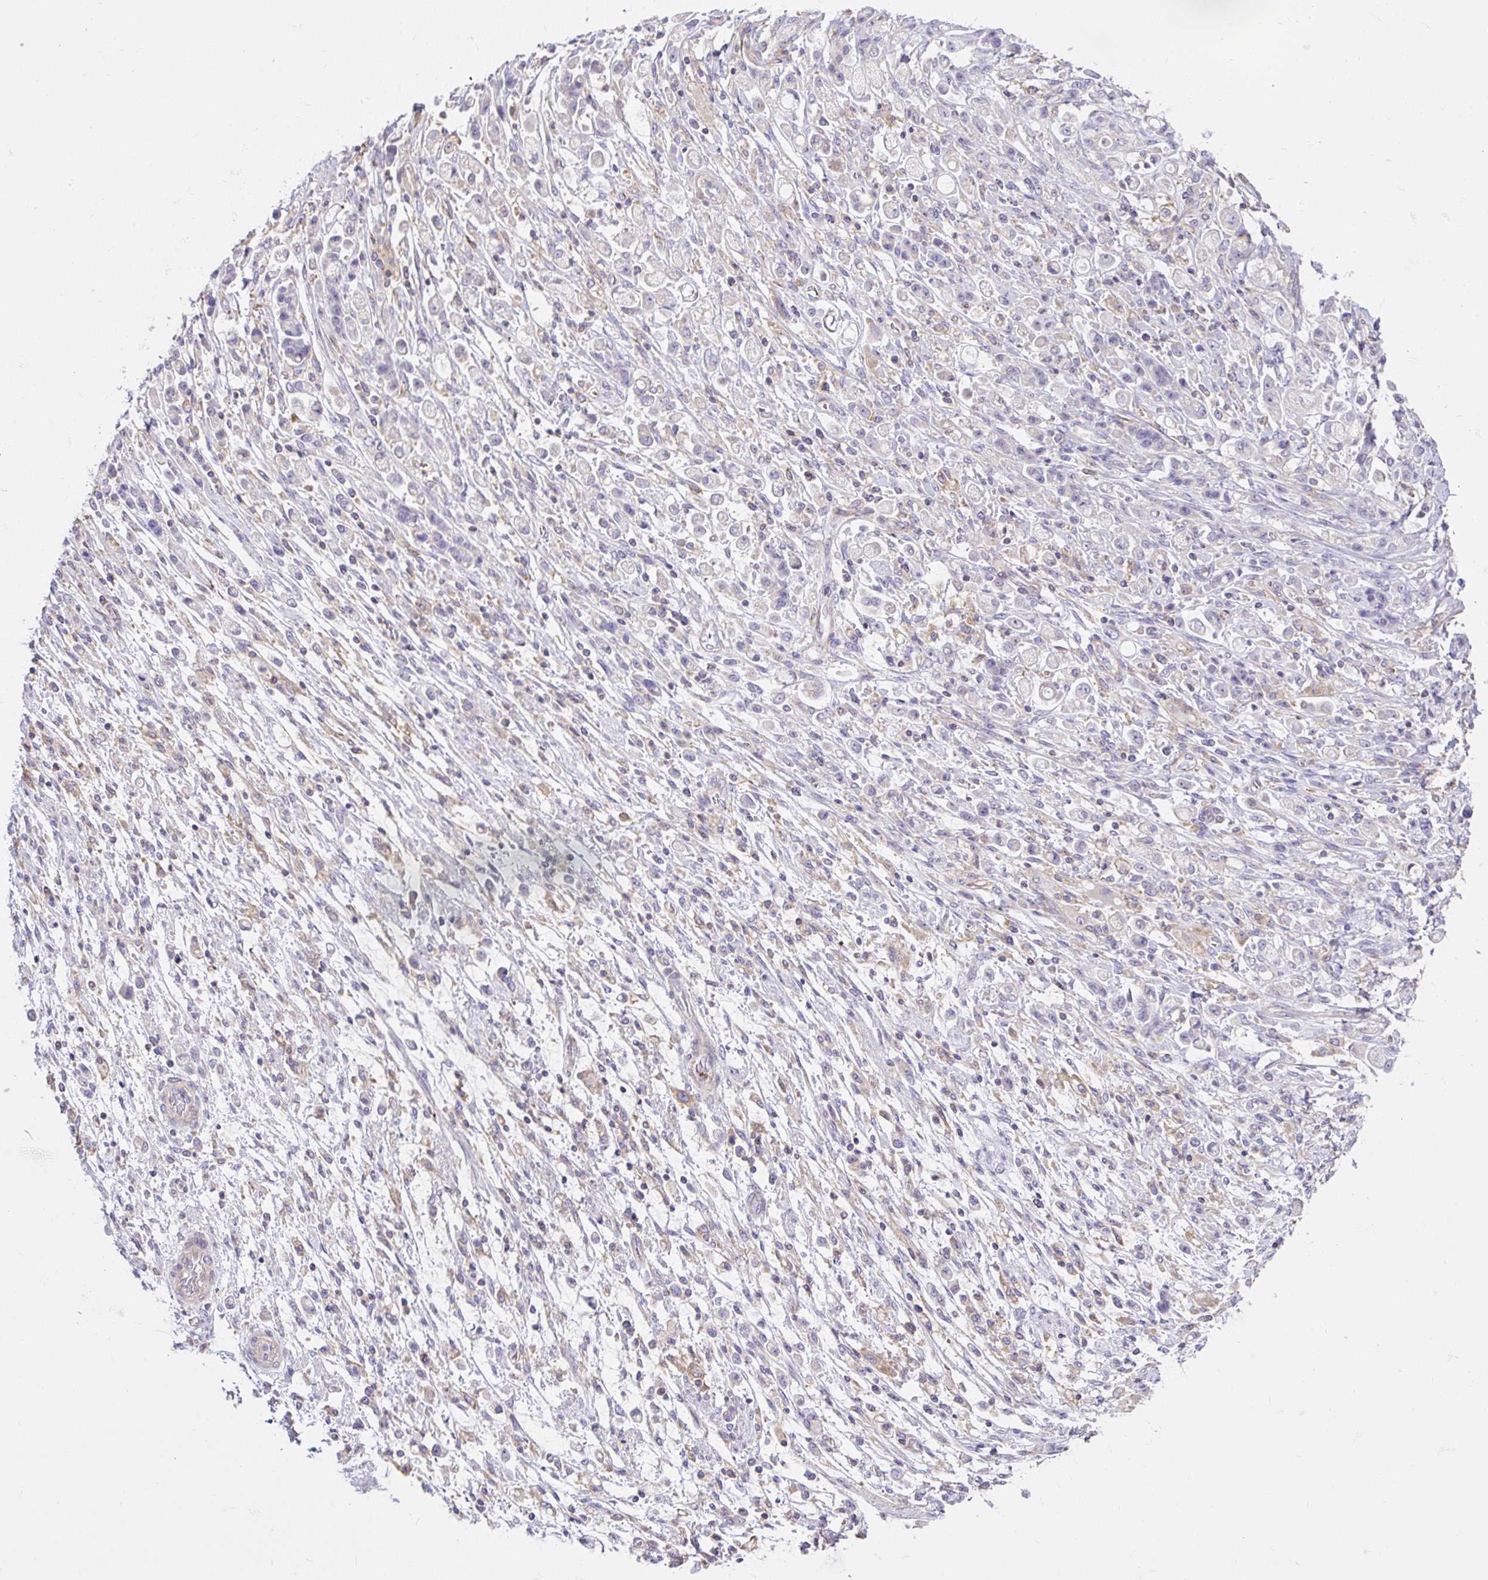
{"staining": {"intensity": "negative", "quantity": "none", "location": "none"}, "tissue": "stomach cancer", "cell_type": "Tumor cells", "image_type": "cancer", "snomed": [{"axis": "morphology", "description": "Adenocarcinoma, NOS"}, {"axis": "topography", "description": "Stomach"}], "caption": "DAB immunohistochemical staining of adenocarcinoma (stomach) displays no significant positivity in tumor cells.", "gene": "CCDC142", "patient": {"sex": "female", "age": 60}}